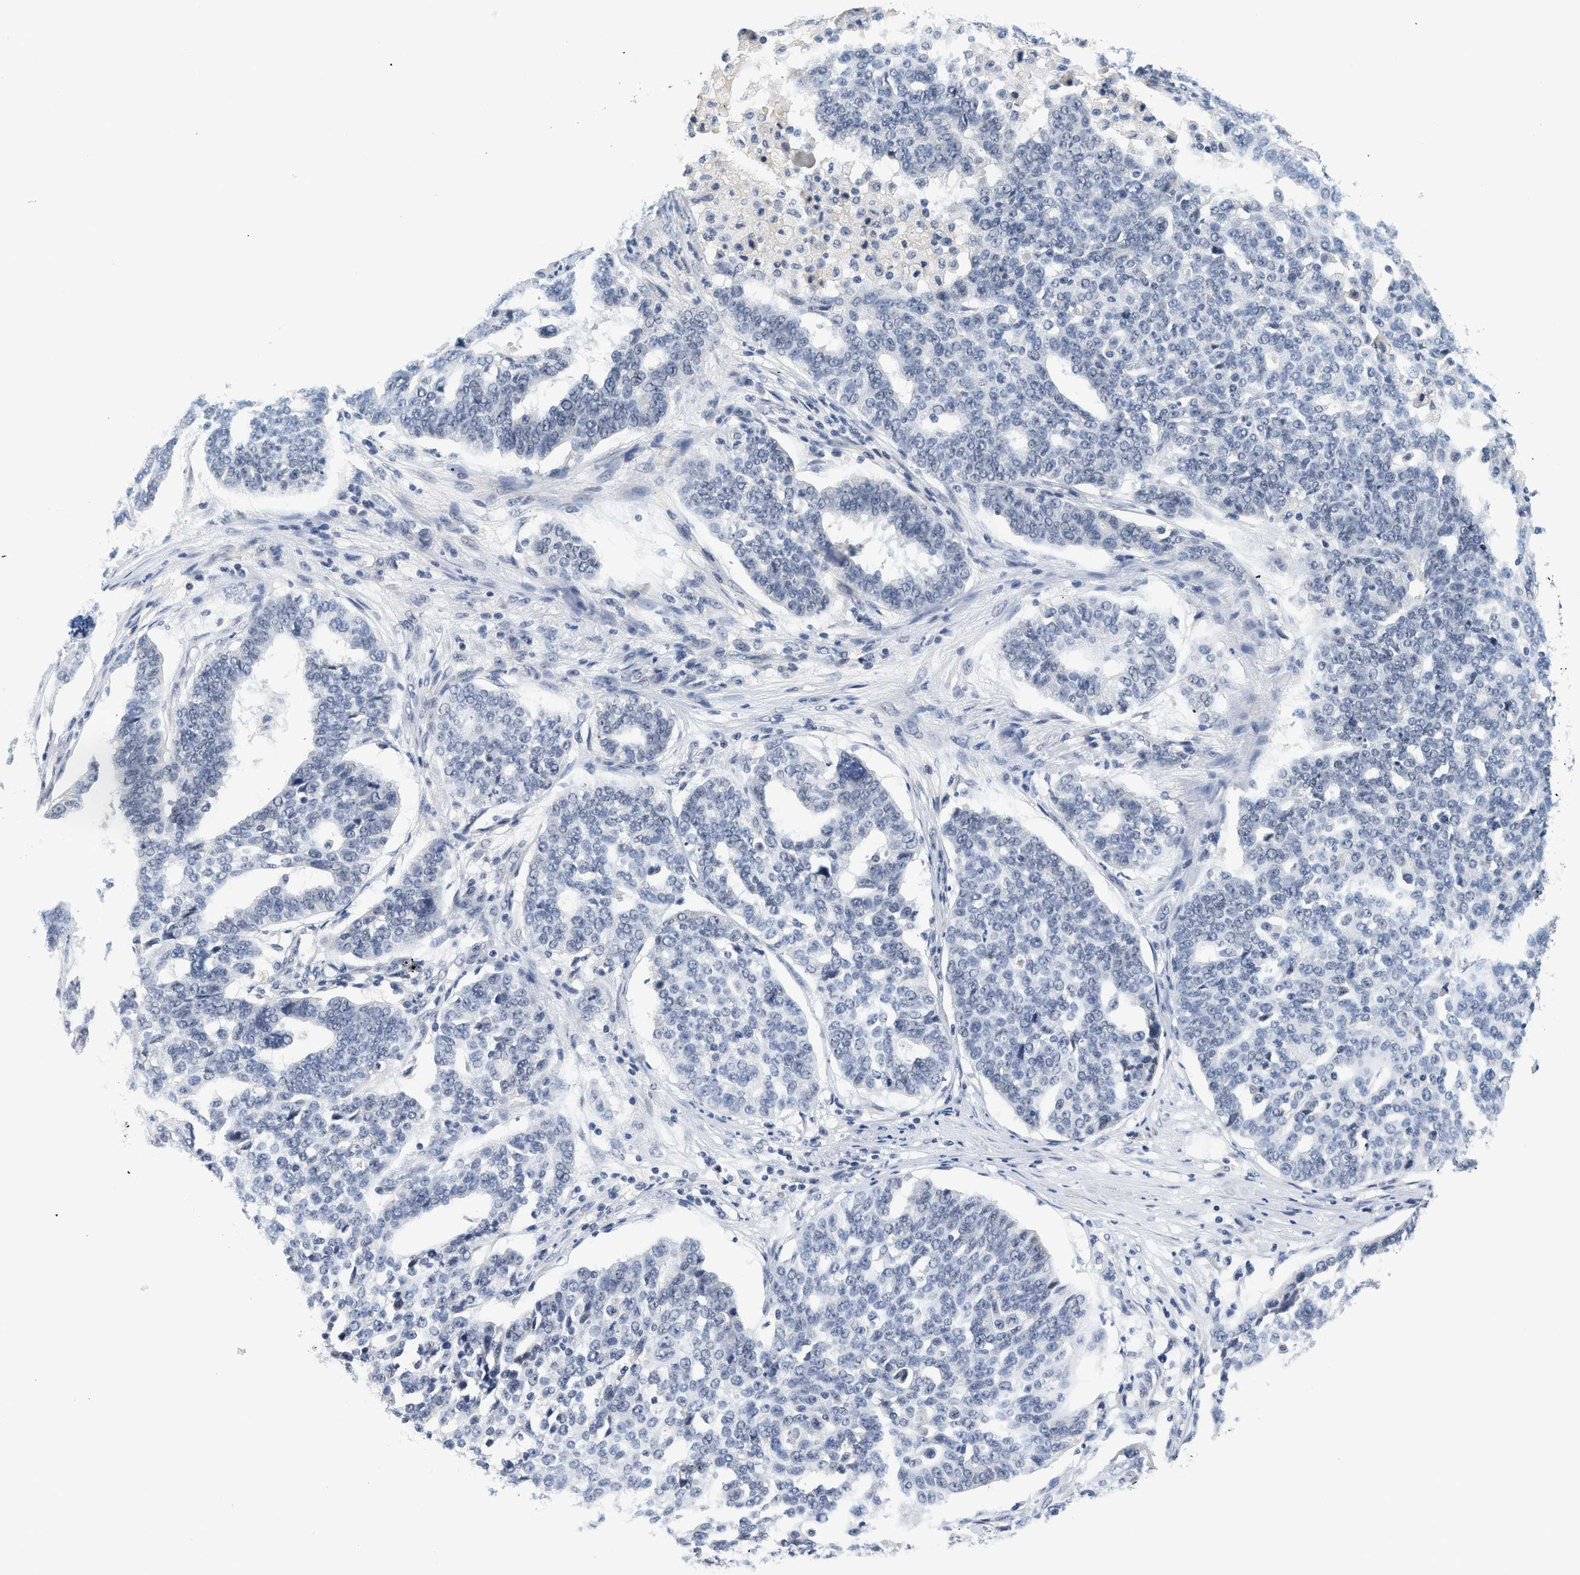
{"staining": {"intensity": "negative", "quantity": "none", "location": "none"}, "tissue": "ovarian cancer", "cell_type": "Tumor cells", "image_type": "cancer", "snomed": [{"axis": "morphology", "description": "Cystadenocarcinoma, serous, NOS"}, {"axis": "topography", "description": "Ovary"}], "caption": "Tumor cells are negative for protein expression in human ovarian cancer (serous cystadenocarcinoma).", "gene": "MZF1", "patient": {"sex": "female", "age": 59}}